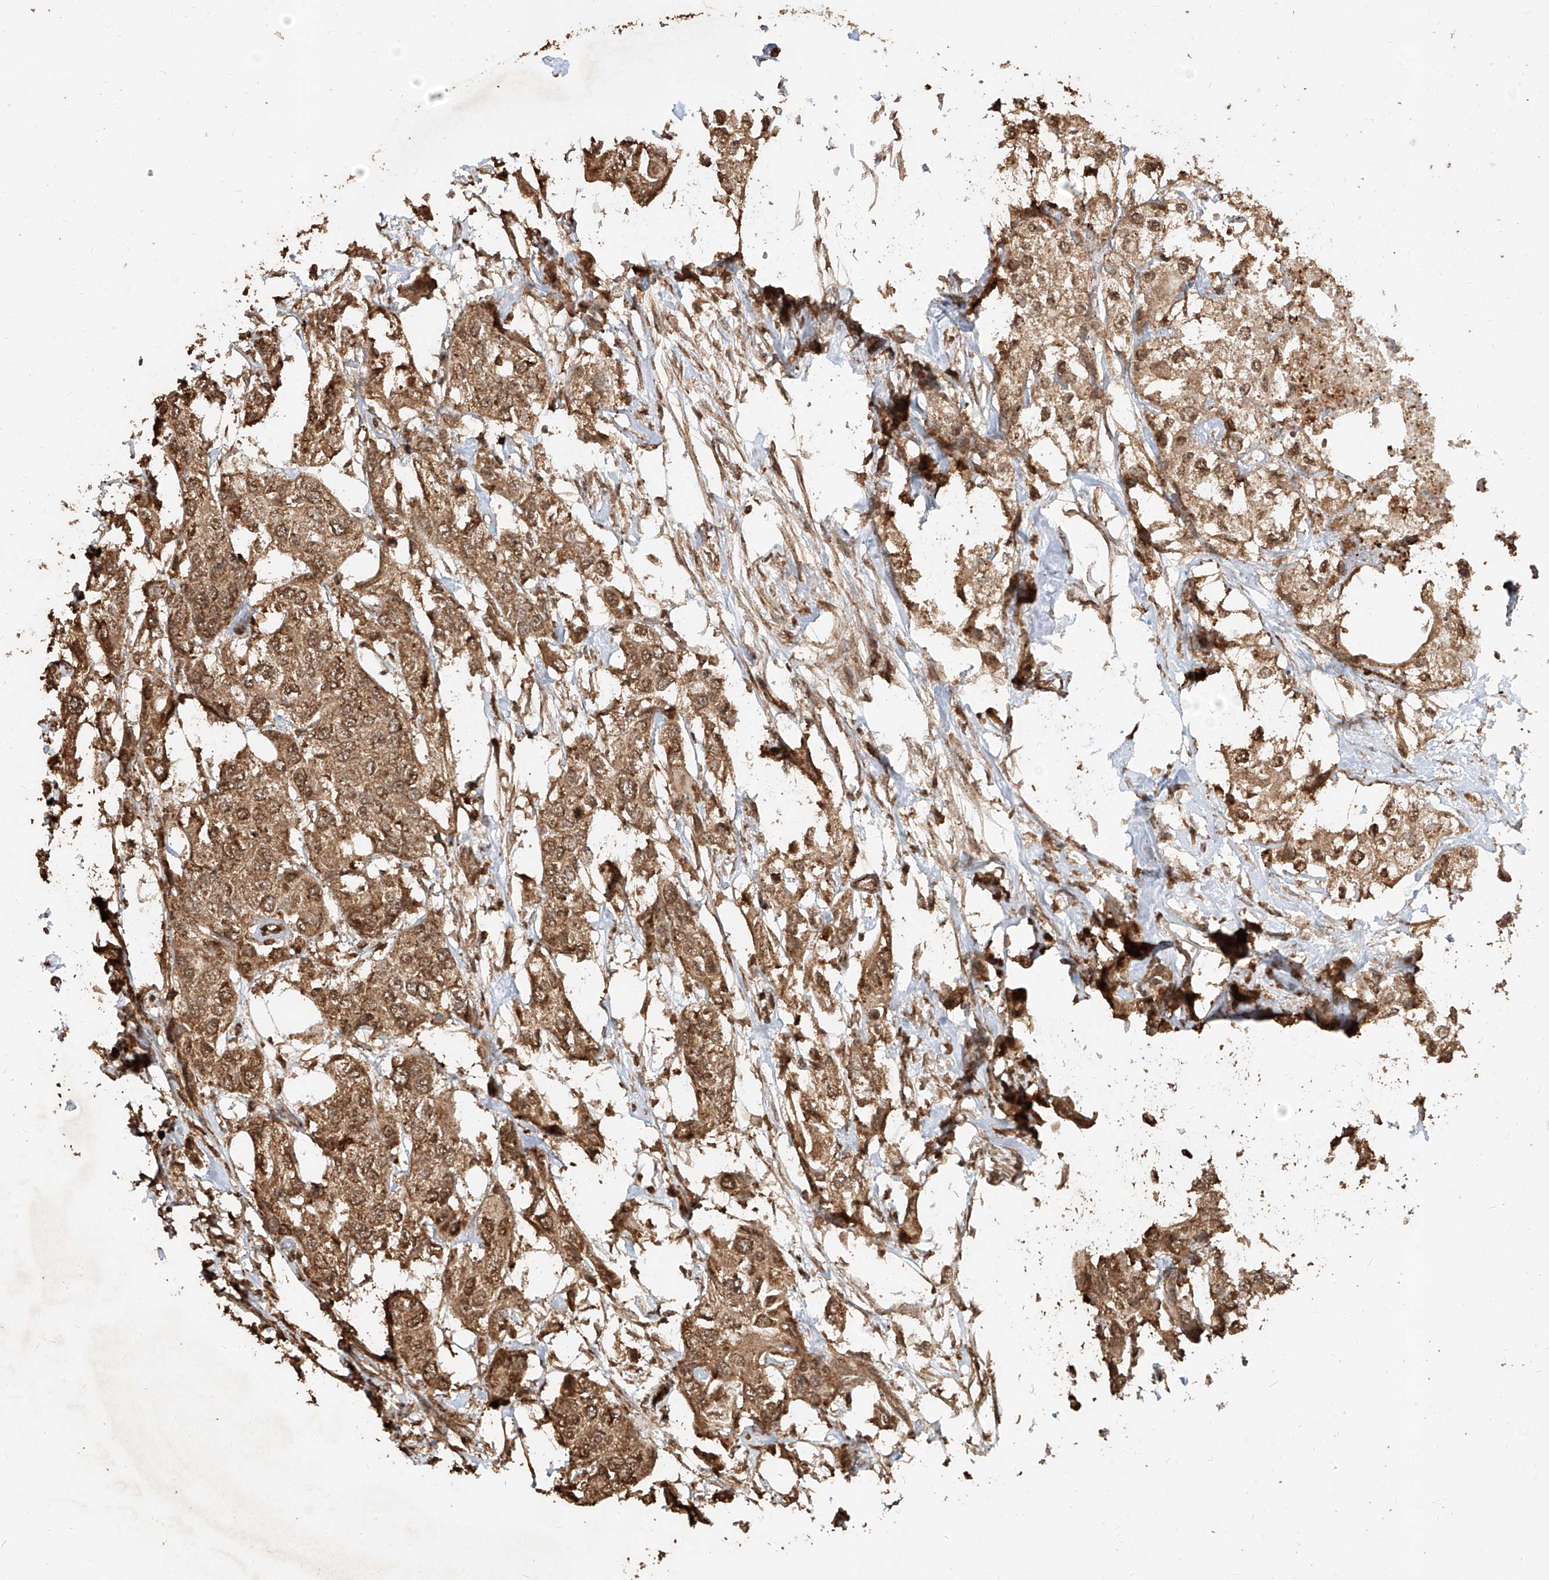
{"staining": {"intensity": "moderate", "quantity": ">75%", "location": "cytoplasmic/membranous,nuclear"}, "tissue": "urothelial cancer", "cell_type": "Tumor cells", "image_type": "cancer", "snomed": [{"axis": "morphology", "description": "Urothelial carcinoma, High grade"}, {"axis": "topography", "description": "Urinary bladder"}], "caption": "Urothelial carcinoma (high-grade) stained for a protein (brown) exhibits moderate cytoplasmic/membranous and nuclear positive staining in about >75% of tumor cells.", "gene": "ZNF660", "patient": {"sex": "male", "age": 64}}